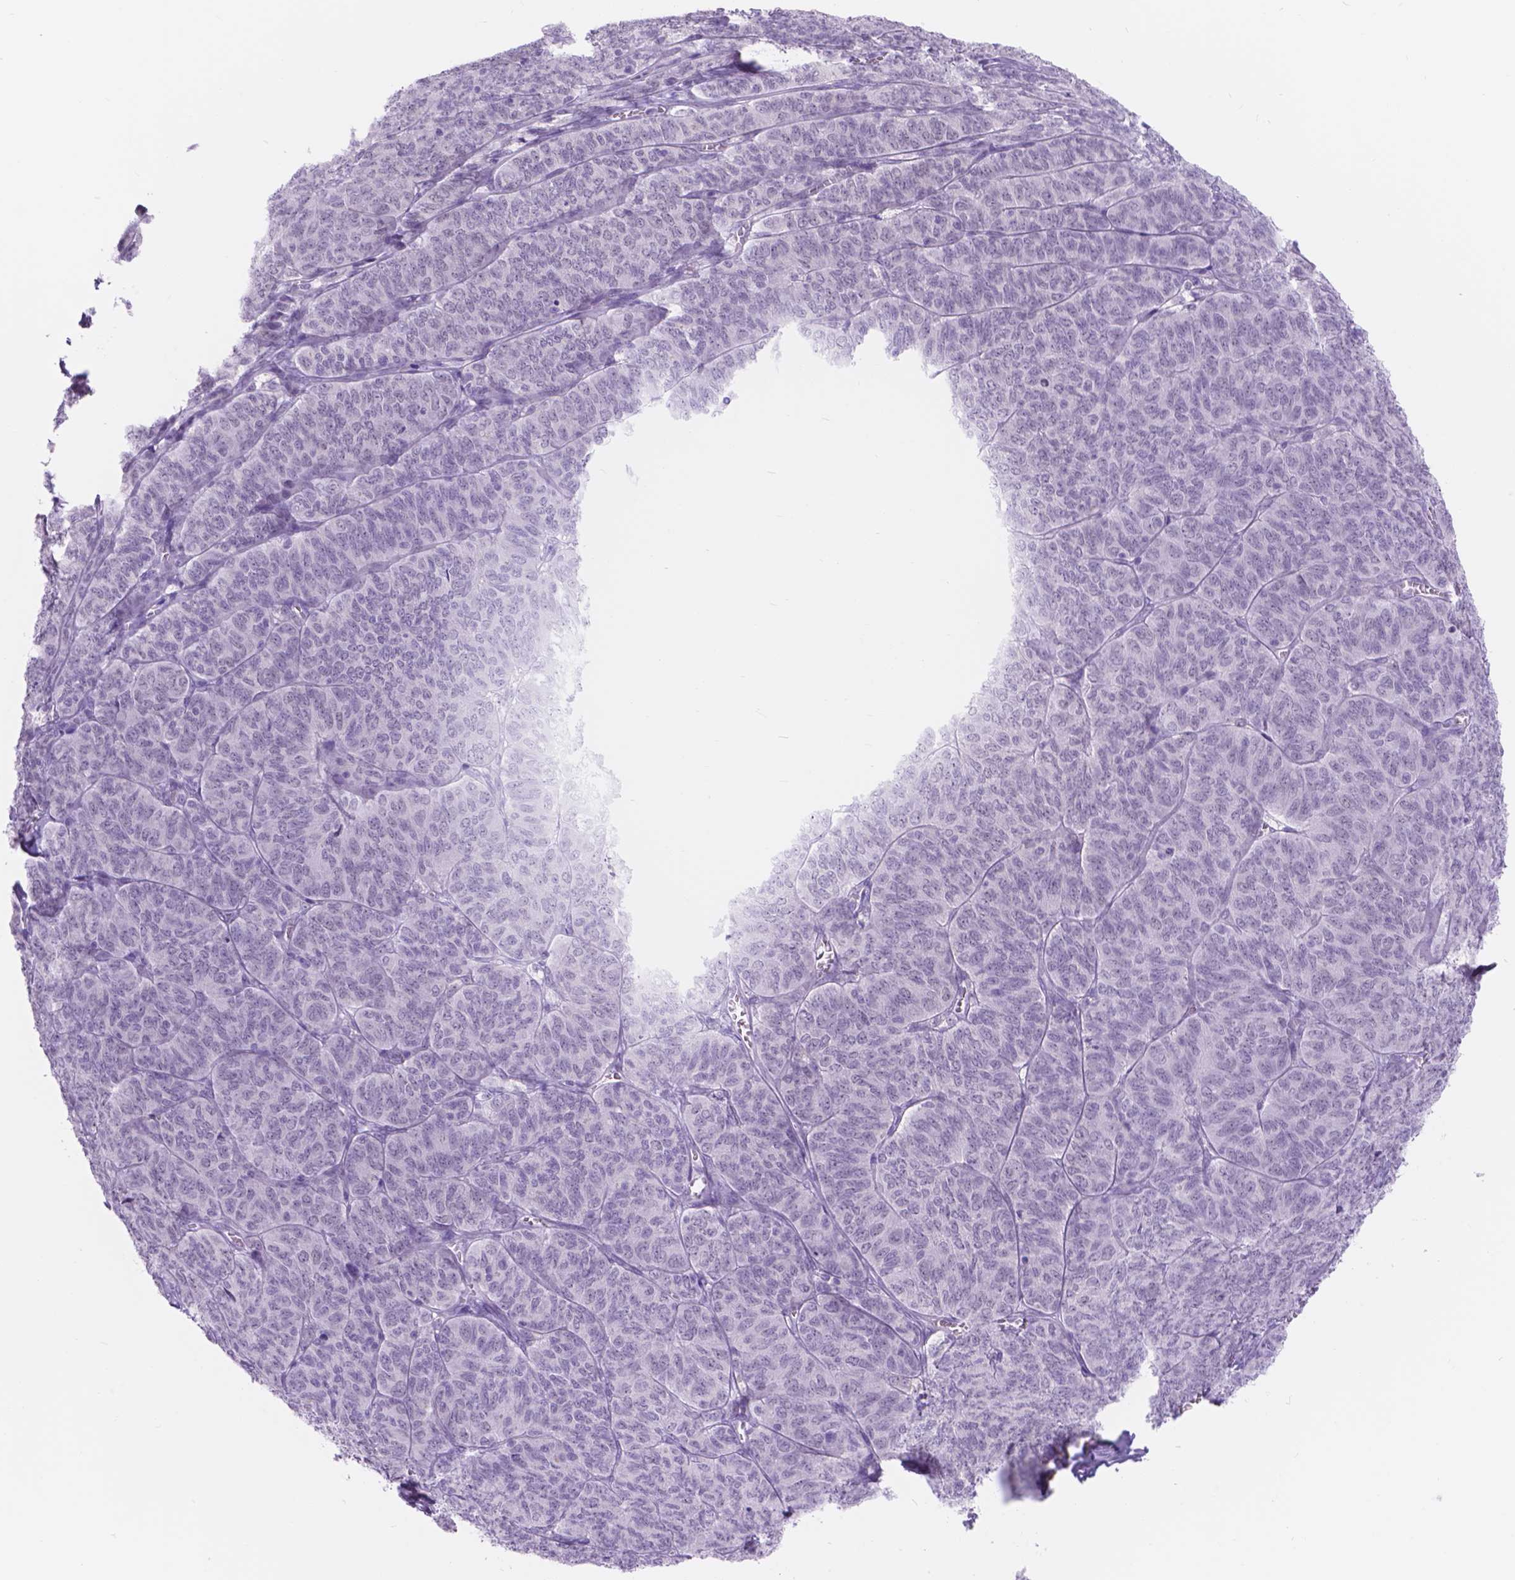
{"staining": {"intensity": "negative", "quantity": "none", "location": "none"}, "tissue": "ovarian cancer", "cell_type": "Tumor cells", "image_type": "cancer", "snomed": [{"axis": "morphology", "description": "Carcinoma, endometroid"}, {"axis": "topography", "description": "Ovary"}], "caption": "This is an IHC micrograph of endometroid carcinoma (ovarian). There is no expression in tumor cells.", "gene": "DCC", "patient": {"sex": "female", "age": 80}}